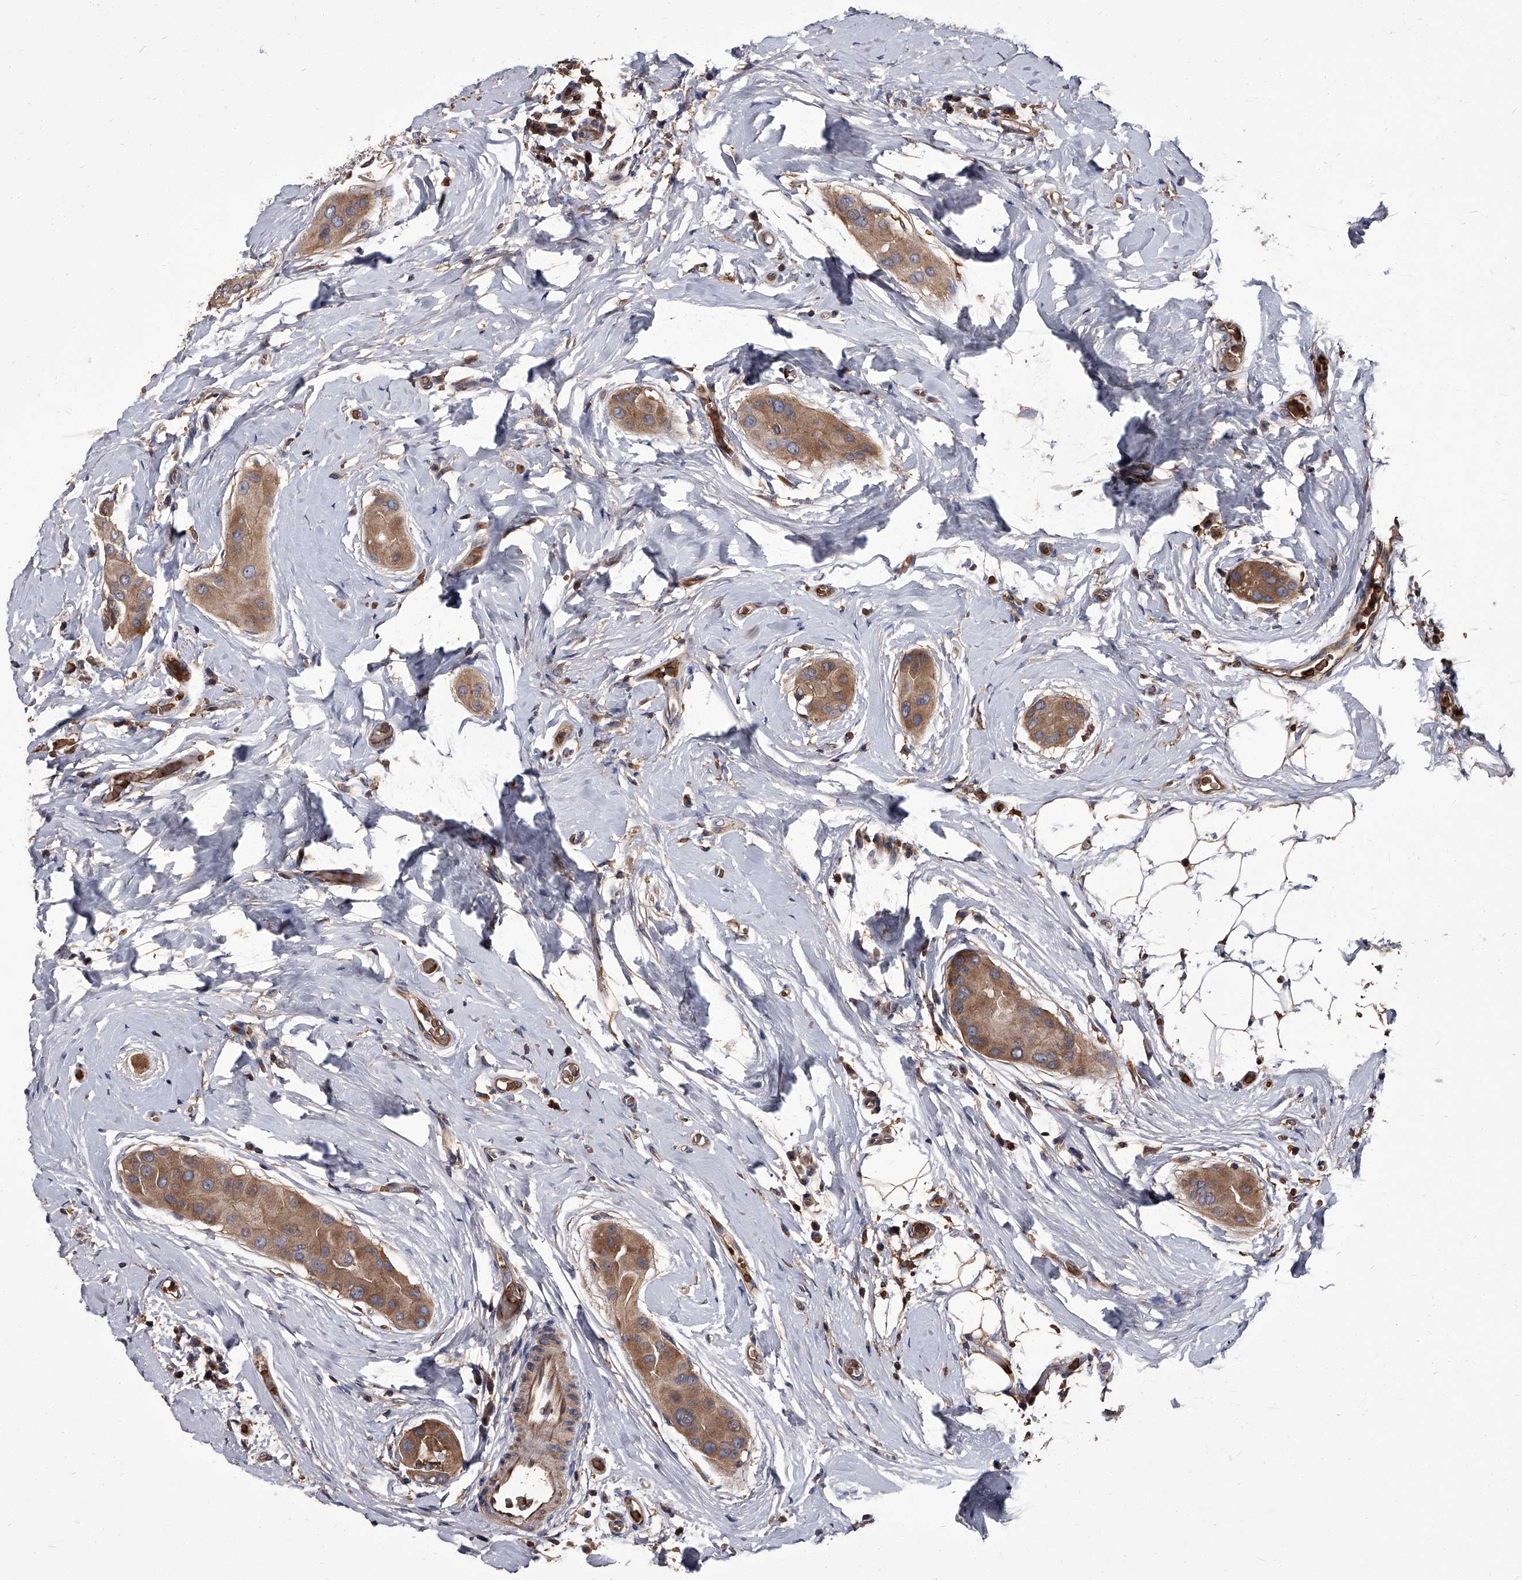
{"staining": {"intensity": "moderate", "quantity": ">75%", "location": "cytoplasmic/membranous"}, "tissue": "thyroid cancer", "cell_type": "Tumor cells", "image_type": "cancer", "snomed": [{"axis": "morphology", "description": "Papillary adenocarcinoma, NOS"}, {"axis": "topography", "description": "Thyroid gland"}], "caption": "Thyroid cancer stained with immunohistochemistry exhibits moderate cytoplasmic/membranous staining in approximately >75% of tumor cells. The staining was performed using DAB (3,3'-diaminobenzidine), with brown indicating positive protein expression. Nuclei are stained blue with hematoxylin.", "gene": "STK36", "patient": {"sex": "male", "age": 33}}